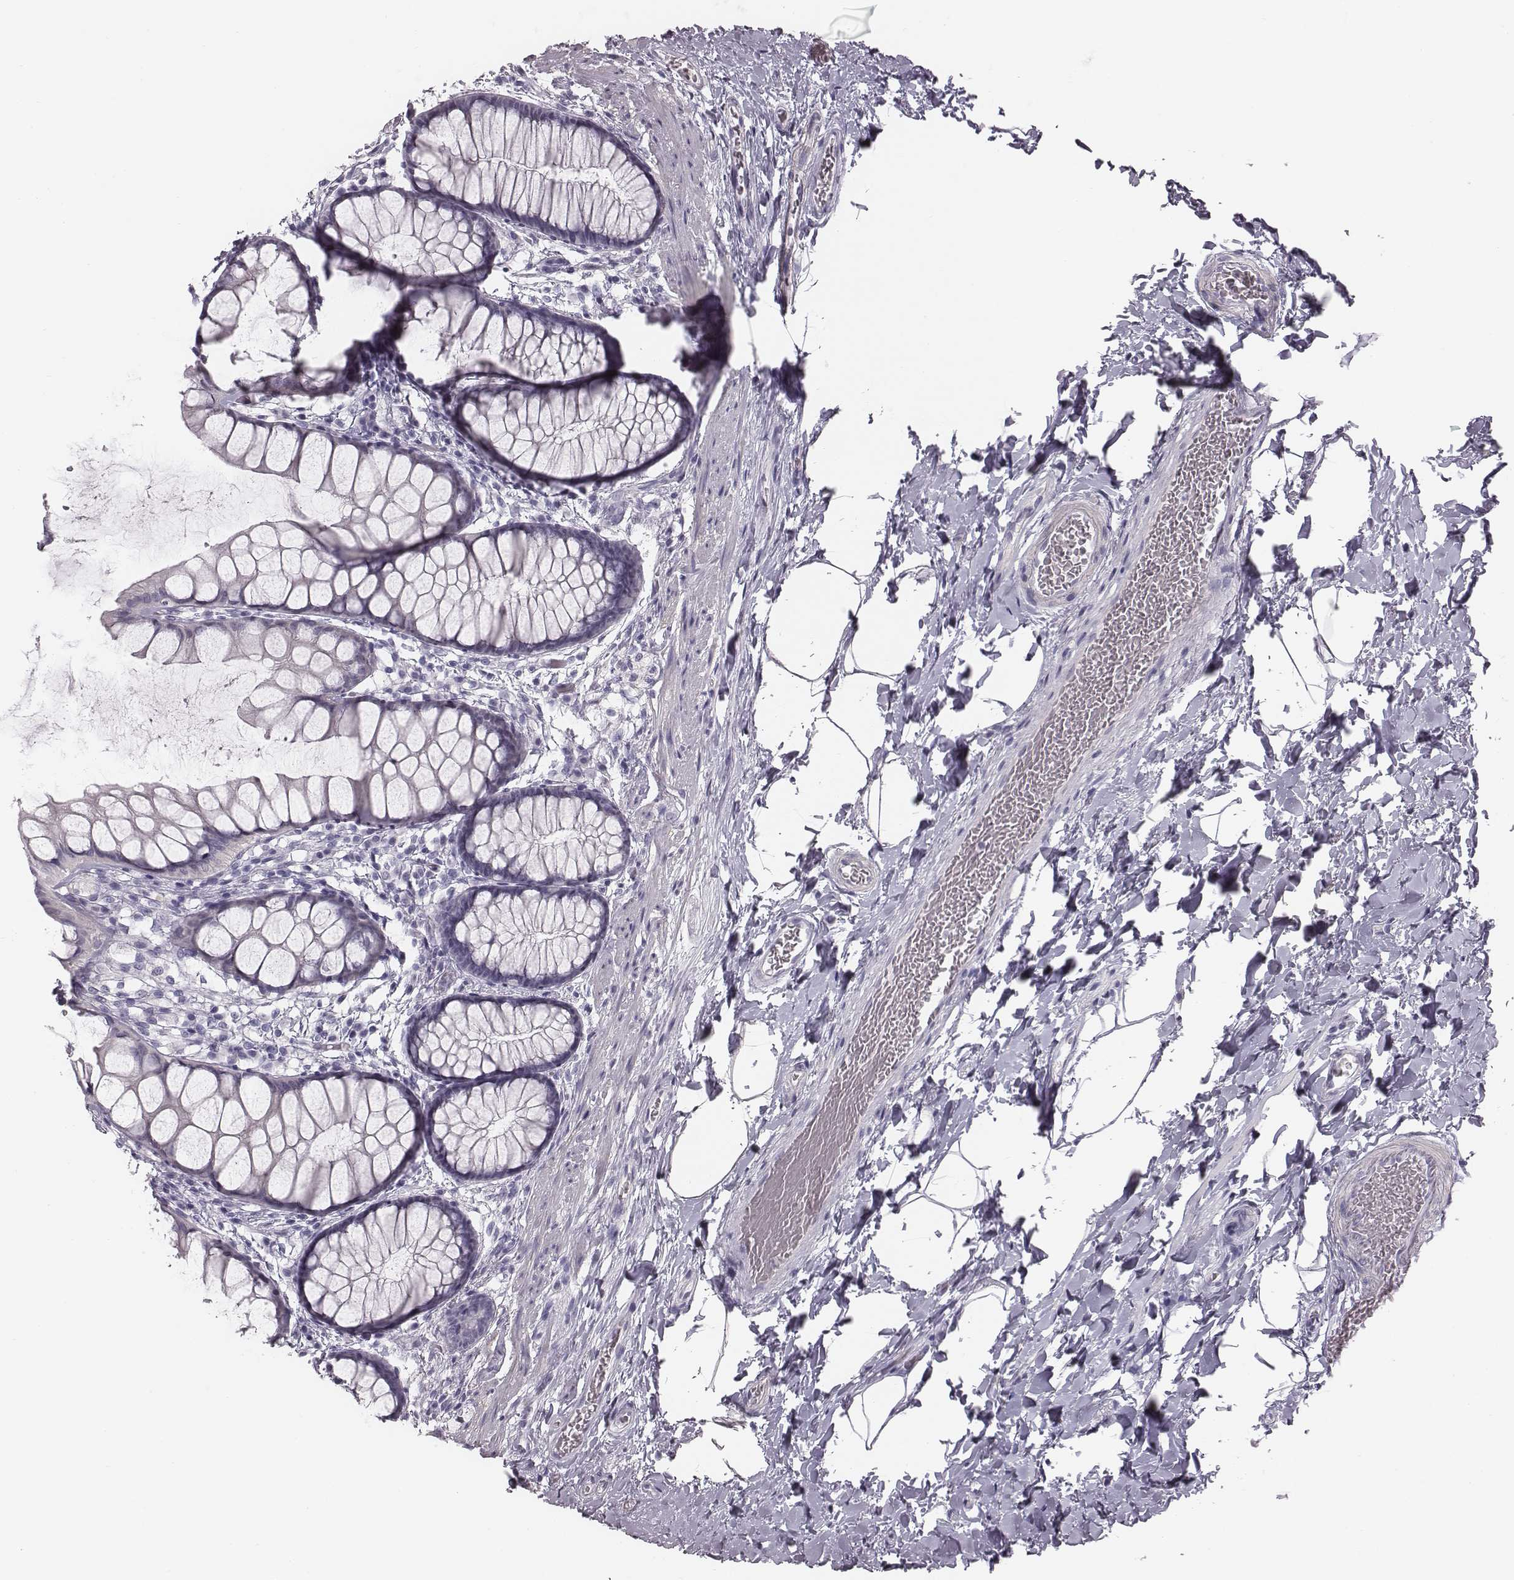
{"staining": {"intensity": "negative", "quantity": "none", "location": "none"}, "tissue": "rectum", "cell_type": "Glandular cells", "image_type": "normal", "snomed": [{"axis": "morphology", "description": "Normal tissue, NOS"}, {"axis": "topography", "description": "Rectum"}], "caption": "Immunohistochemistry (IHC) photomicrograph of normal human rectum stained for a protein (brown), which reveals no staining in glandular cells.", "gene": "CRISP1", "patient": {"sex": "female", "age": 62}}